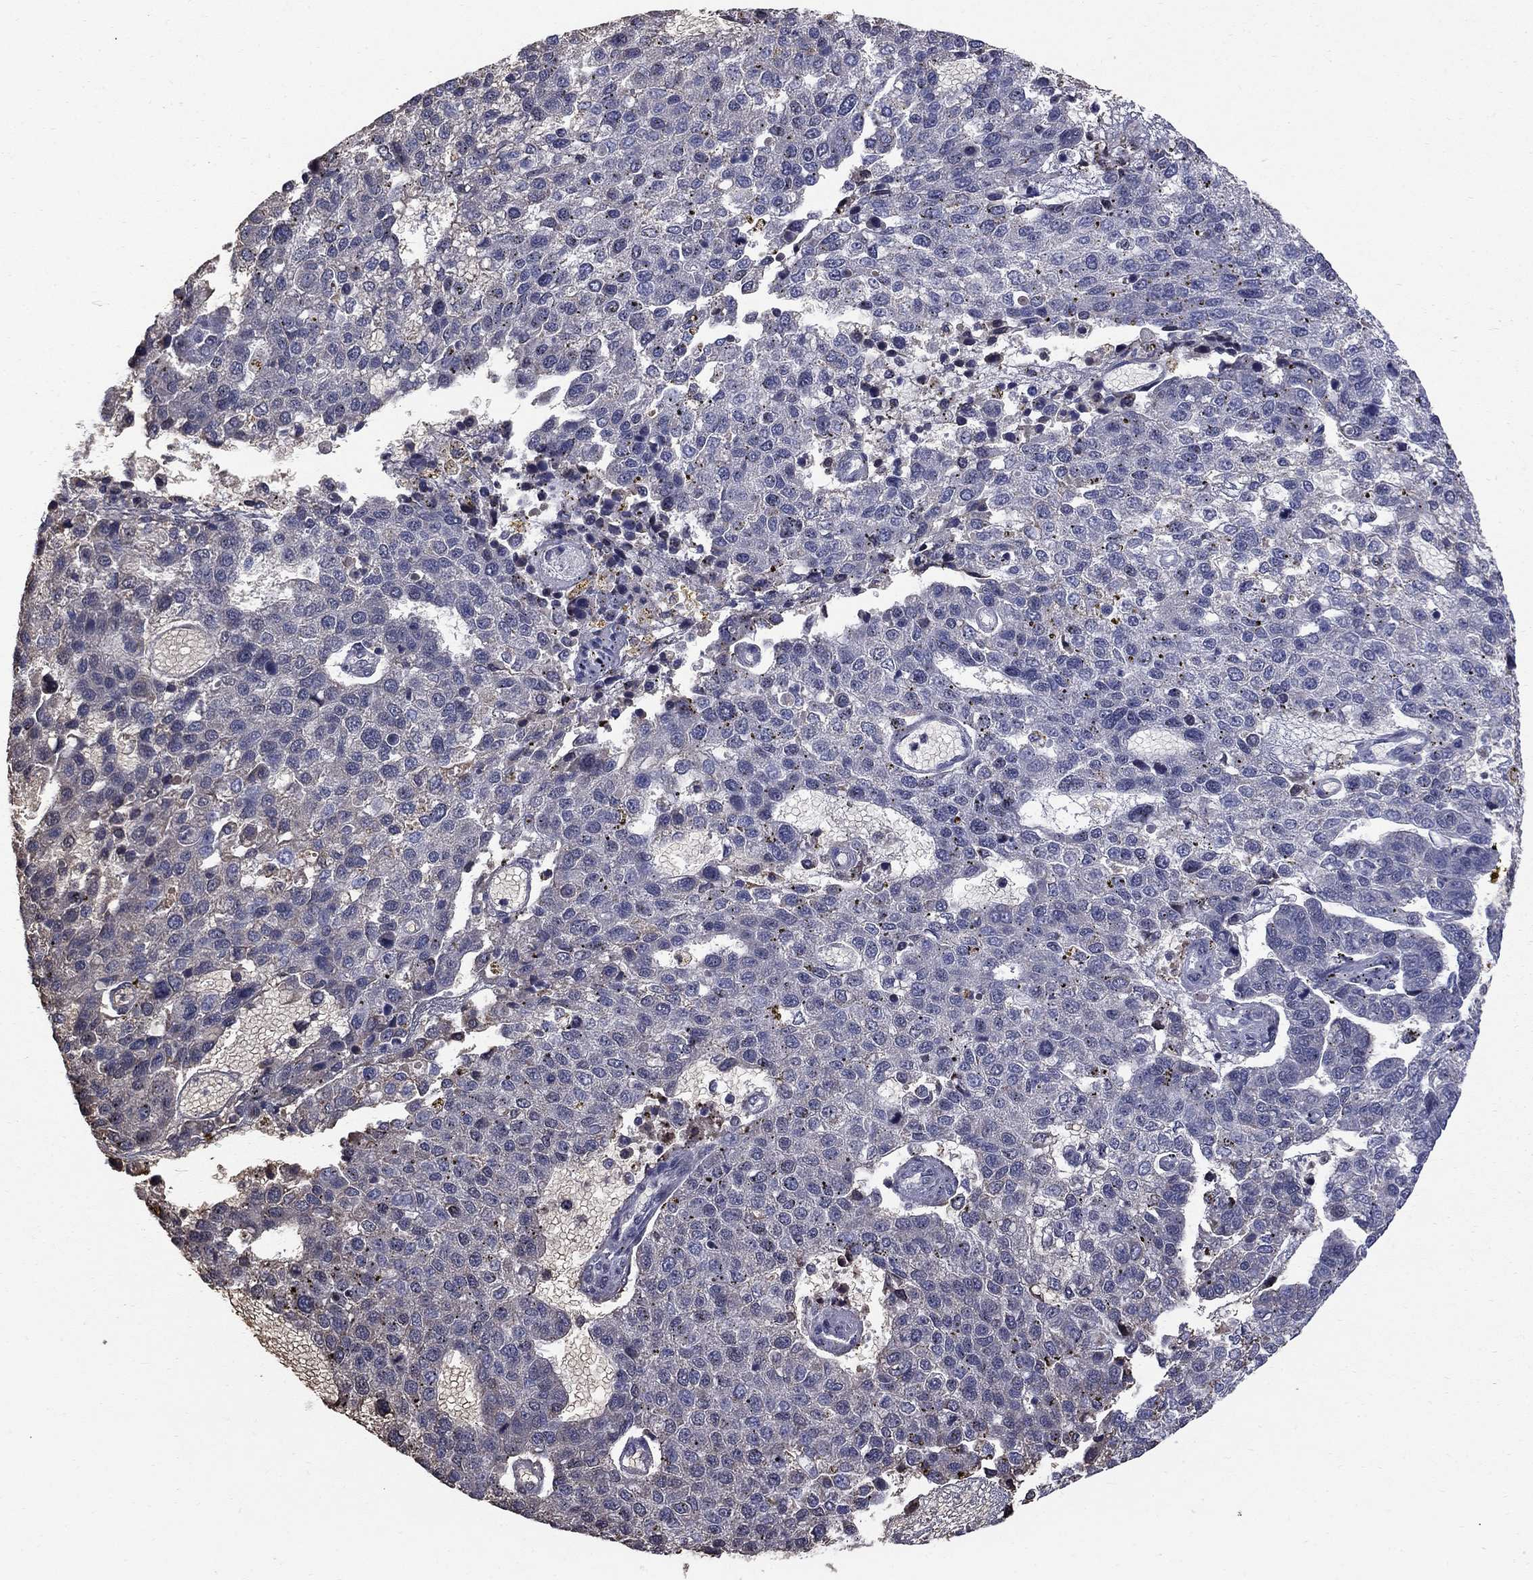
{"staining": {"intensity": "negative", "quantity": "none", "location": "none"}, "tissue": "pancreatic cancer", "cell_type": "Tumor cells", "image_type": "cancer", "snomed": [{"axis": "morphology", "description": "Adenocarcinoma, NOS"}, {"axis": "topography", "description": "Pancreas"}], "caption": "High magnification brightfield microscopy of pancreatic cancer stained with DAB (3,3'-diaminobenzidine) (brown) and counterstained with hematoxylin (blue): tumor cells show no significant expression.", "gene": "HSPB2", "patient": {"sex": "female", "age": 61}}